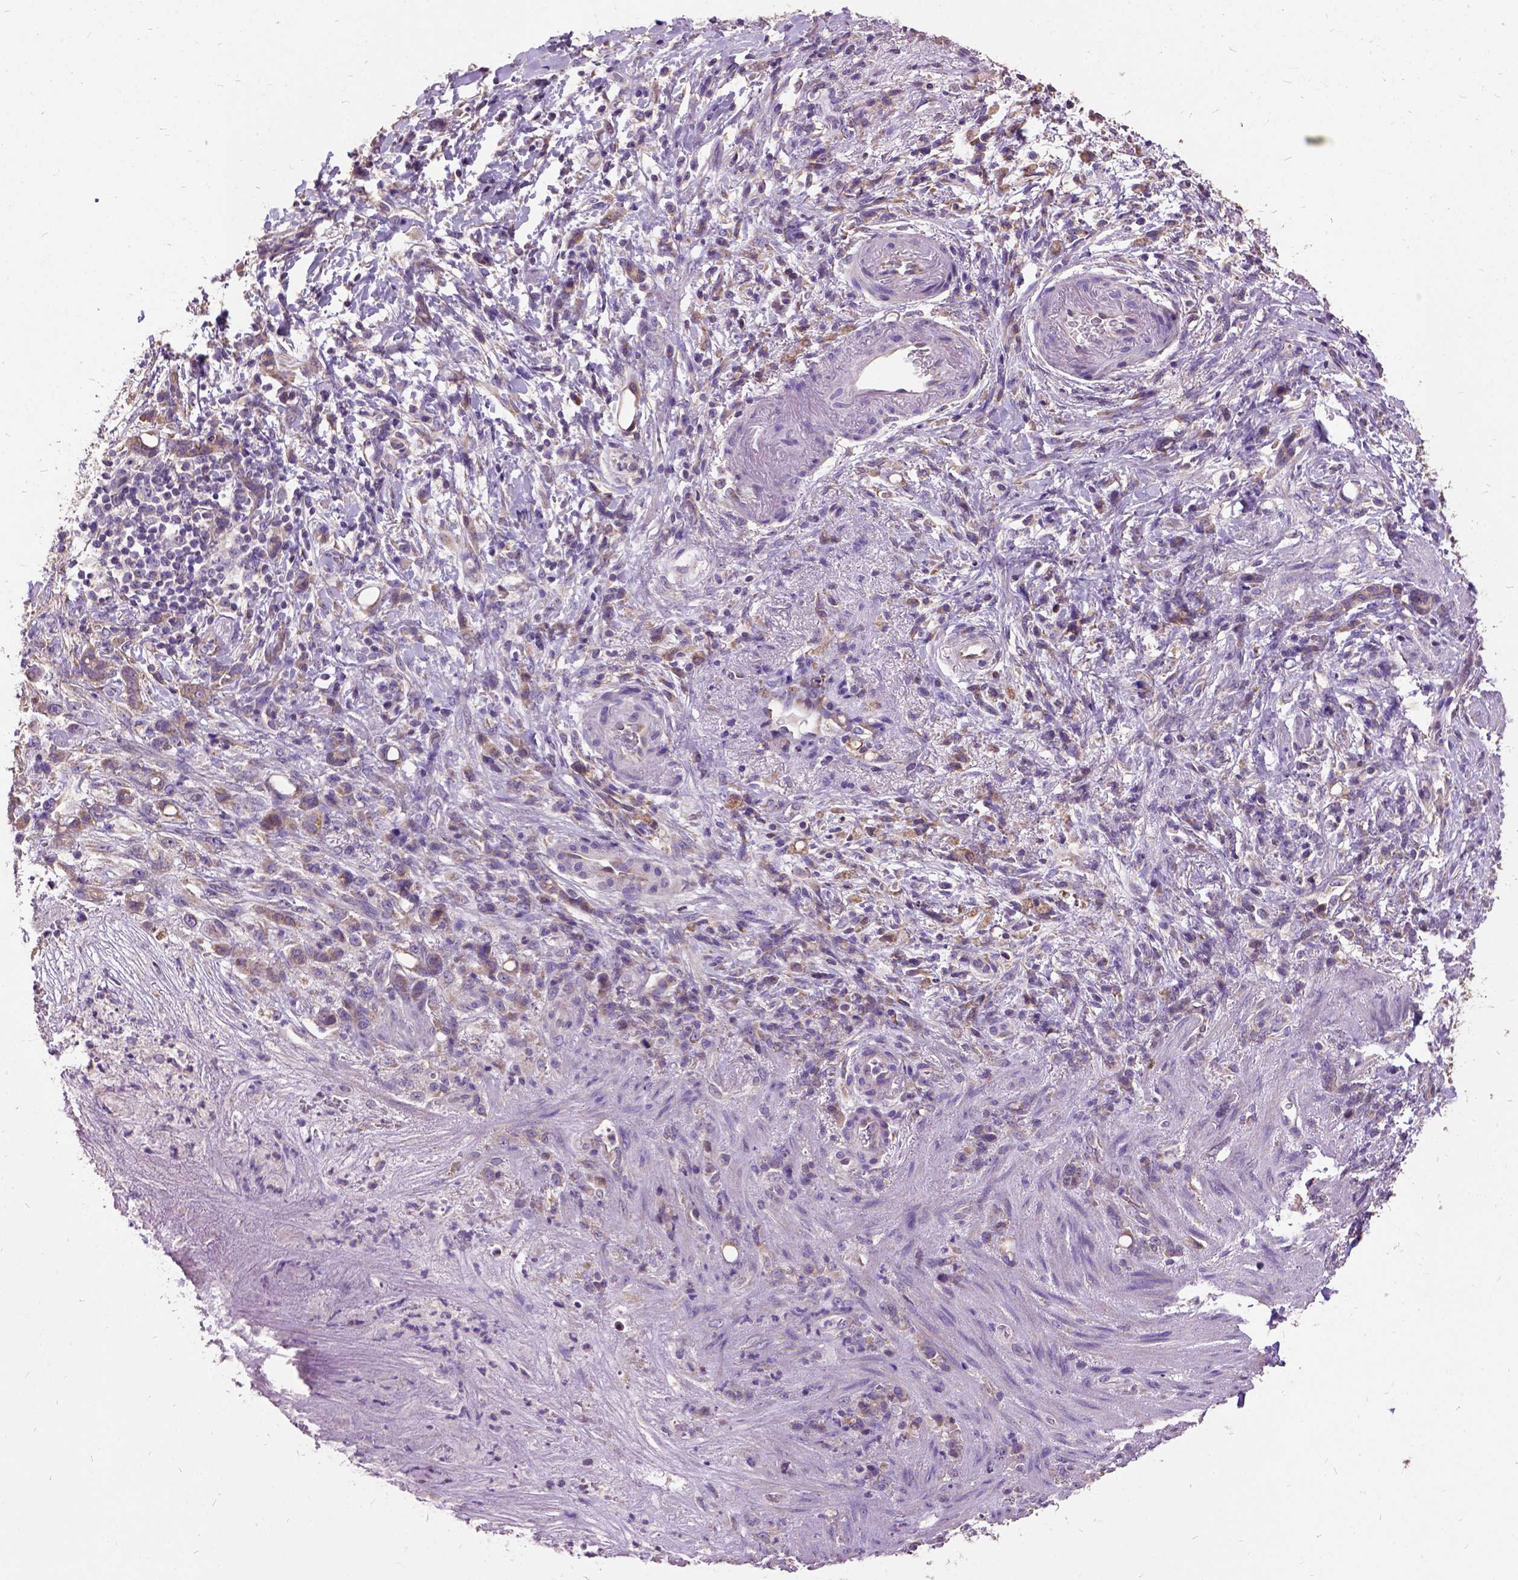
{"staining": {"intensity": "moderate", "quantity": ">75%", "location": "cytoplasmic/membranous"}, "tissue": "stomach cancer", "cell_type": "Tumor cells", "image_type": "cancer", "snomed": [{"axis": "morphology", "description": "Adenocarcinoma, NOS"}, {"axis": "topography", "description": "Stomach"}], "caption": "Immunohistochemical staining of human stomach adenocarcinoma displays moderate cytoplasmic/membranous protein expression in about >75% of tumor cells.", "gene": "DQX1", "patient": {"sex": "female", "age": 84}}